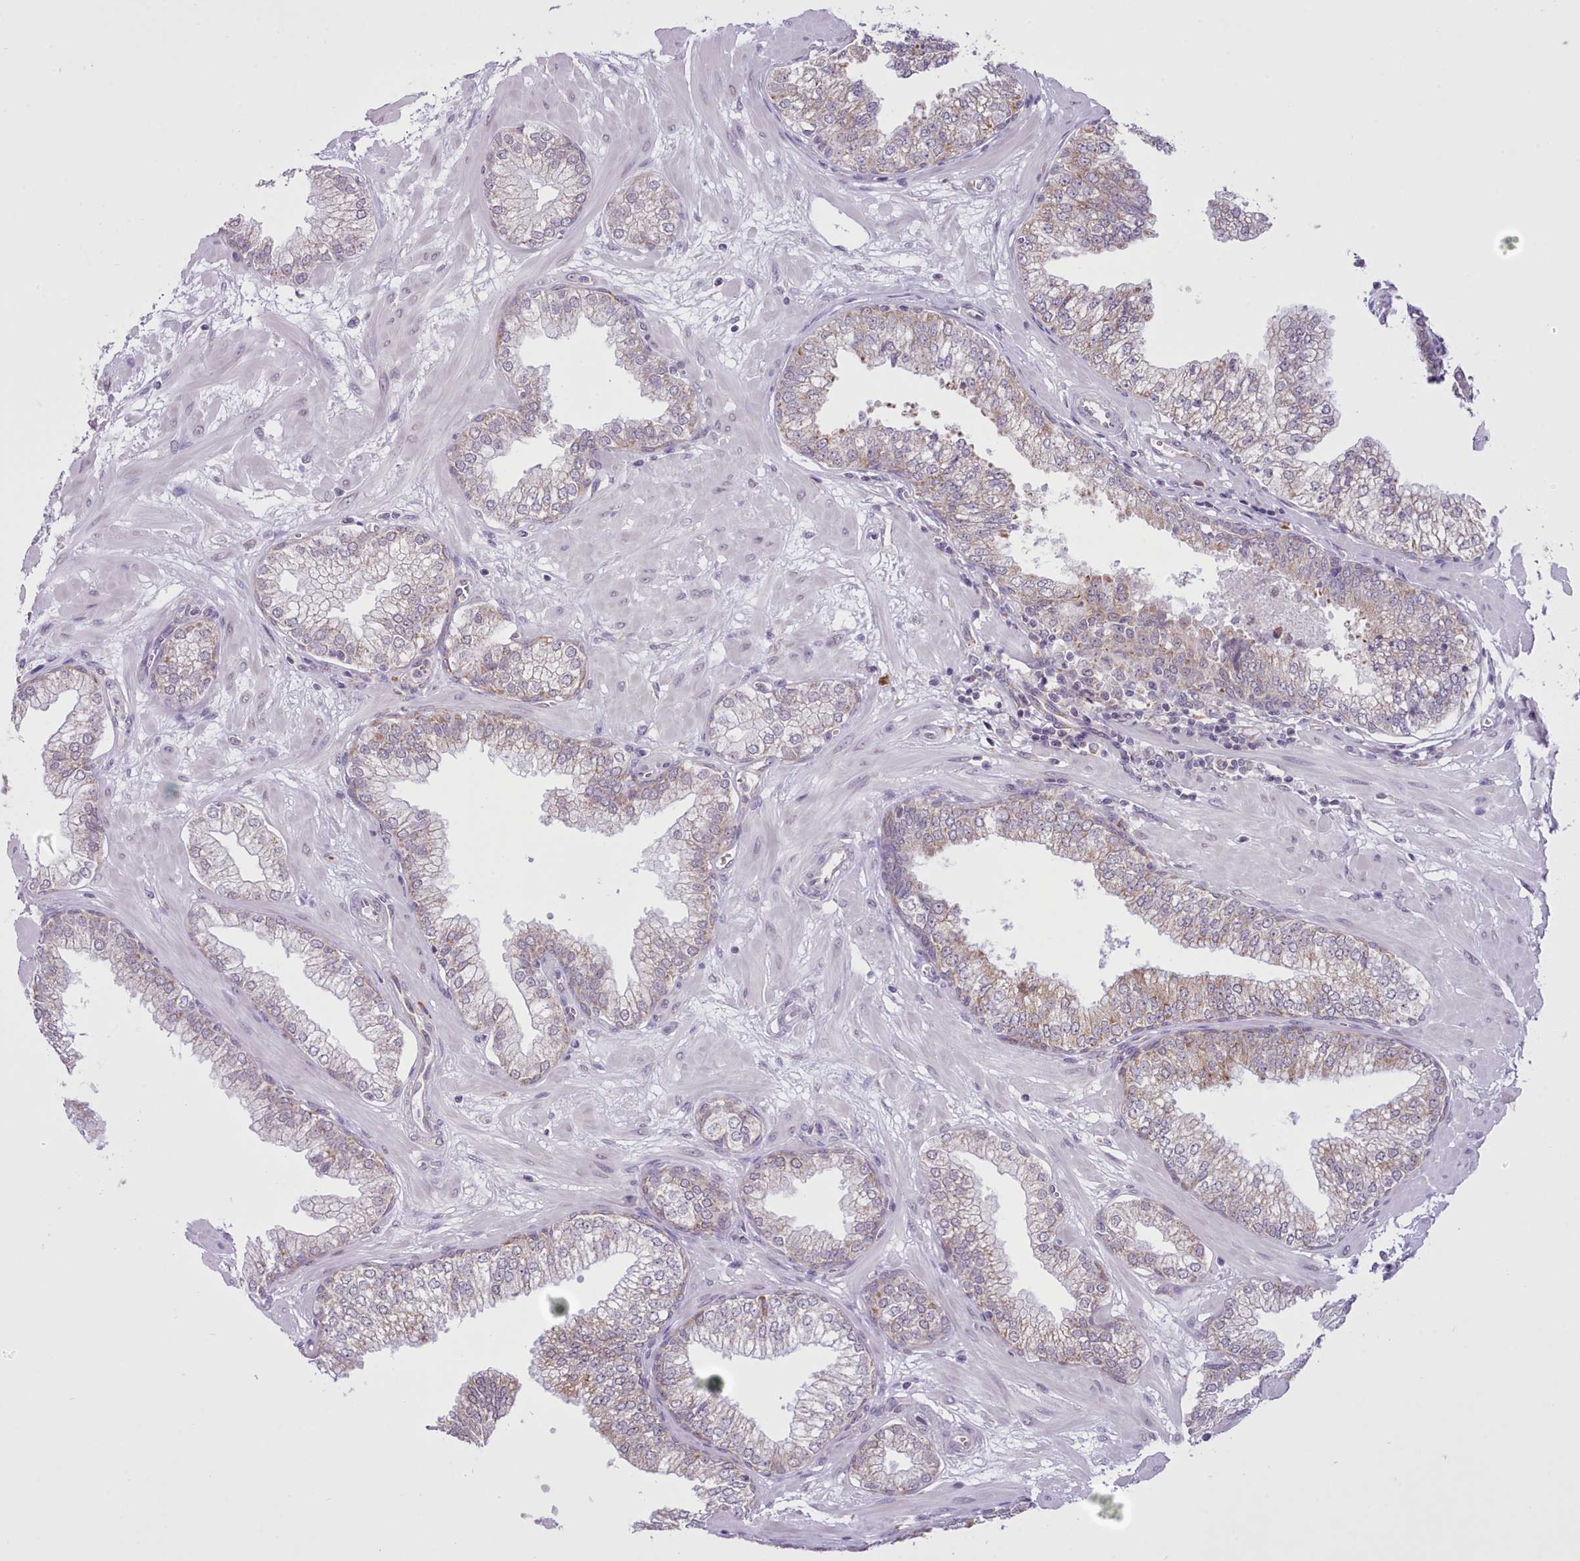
{"staining": {"intensity": "weak", "quantity": "25%-75%", "location": "cytoplasmic/membranous"}, "tissue": "prostate", "cell_type": "Glandular cells", "image_type": "normal", "snomed": [{"axis": "morphology", "description": "Normal tissue, NOS"}, {"axis": "morphology", "description": "Urothelial carcinoma, Low grade"}, {"axis": "topography", "description": "Urinary bladder"}, {"axis": "topography", "description": "Prostate"}], "caption": "Unremarkable prostate reveals weak cytoplasmic/membranous positivity in approximately 25%-75% of glandular cells, visualized by immunohistochemistry. (IHC, brightfield microscopy, high magnification).", "gene": "SEC61B", "patient": {"sex": "male", "age": 60}}